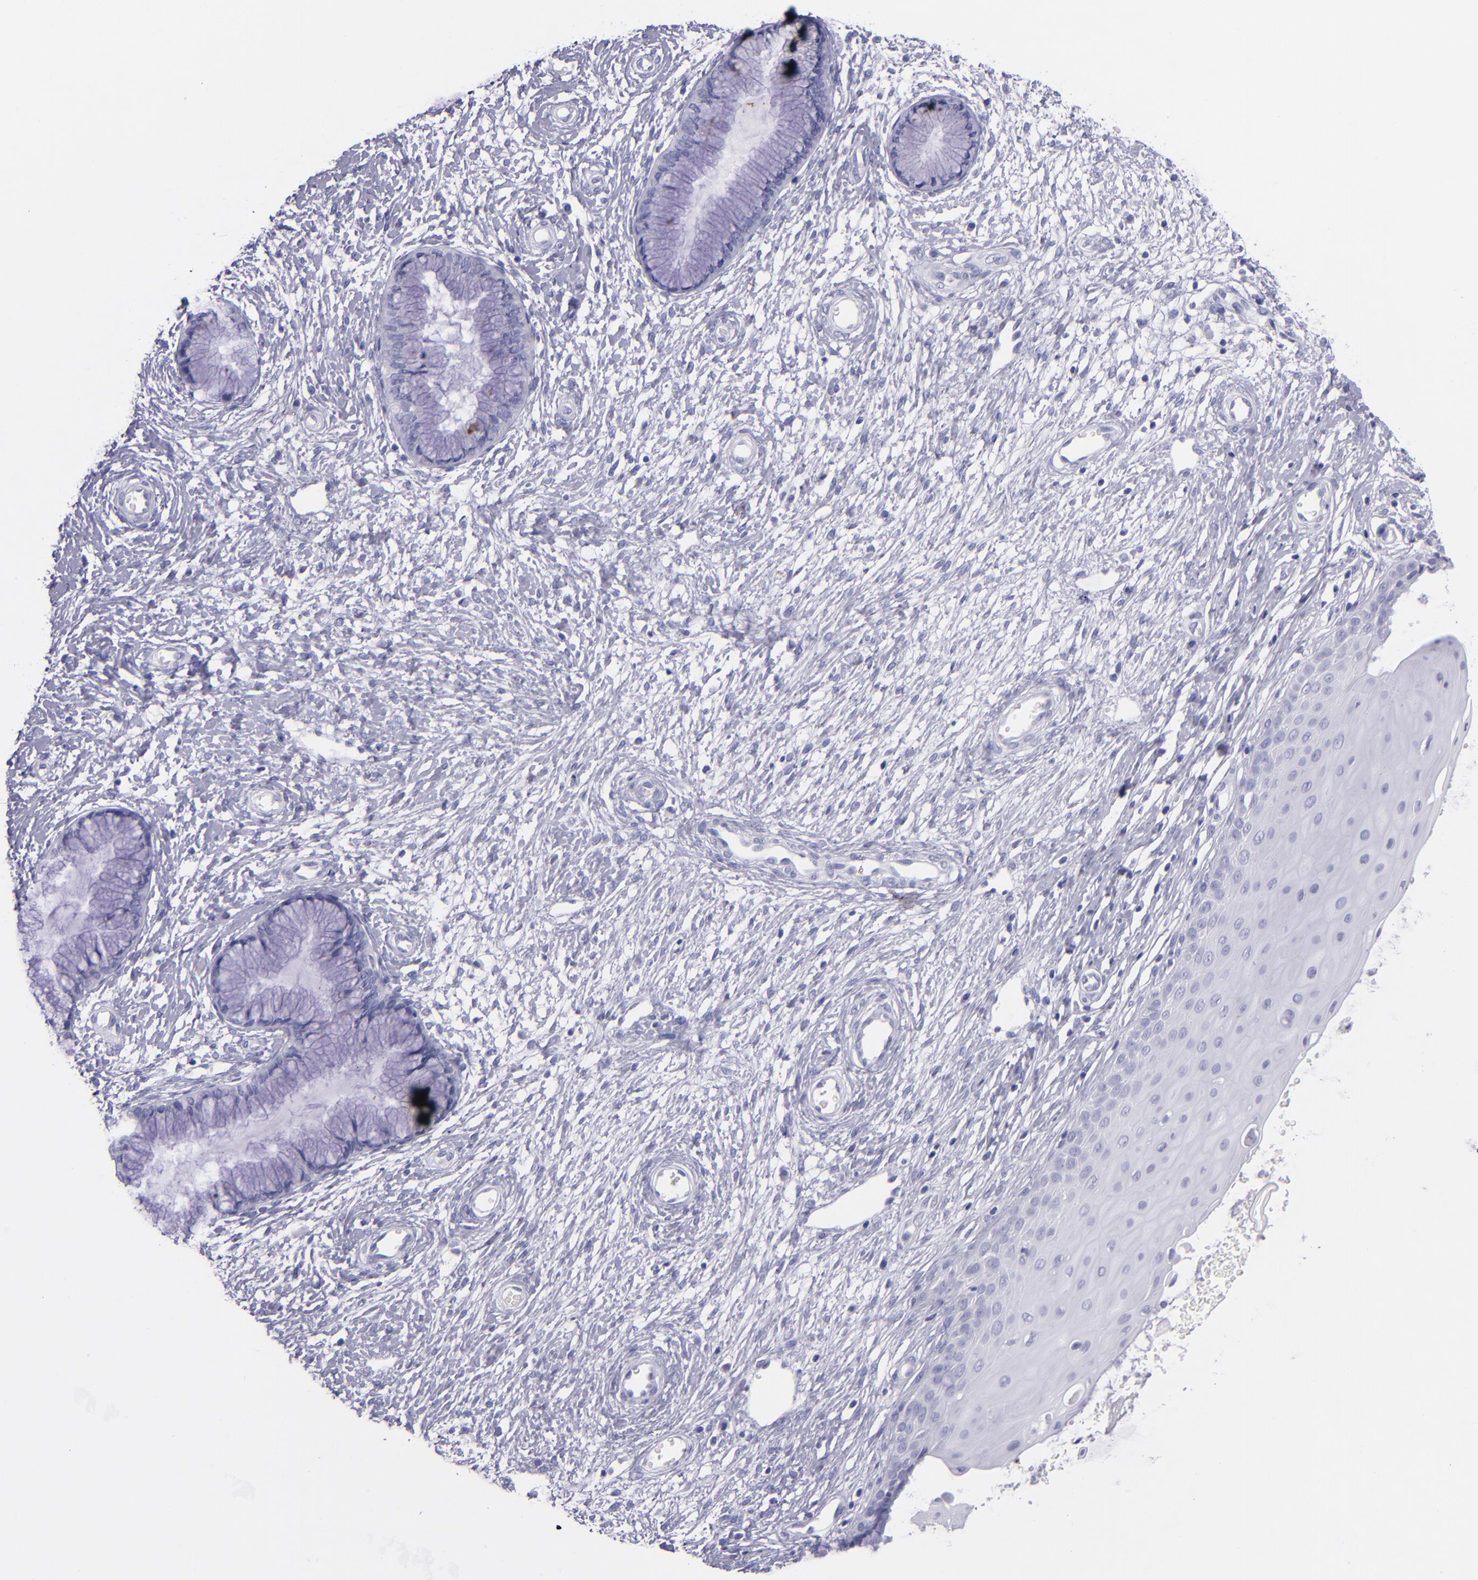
{"staining": {"intensity": "negative", "quantity": "none", "location": "none"}, "tissue": "cervix", "cell_type": "Glandular cells", "image_type": "normal", "snomed": [{"axis": "morphology", "description": "Normal tissue, NOS"}, {"axis": "topography", "description": "Cervix"}], "caption": "The micrograph shows no staining of glandular cells in benign cervix. The staining is performed using DAB brown chromogen with nuclei counter-stained in using hematoxylin.", "gene": "TNNT3", "patient": {"sex": "female", "age": 55}}